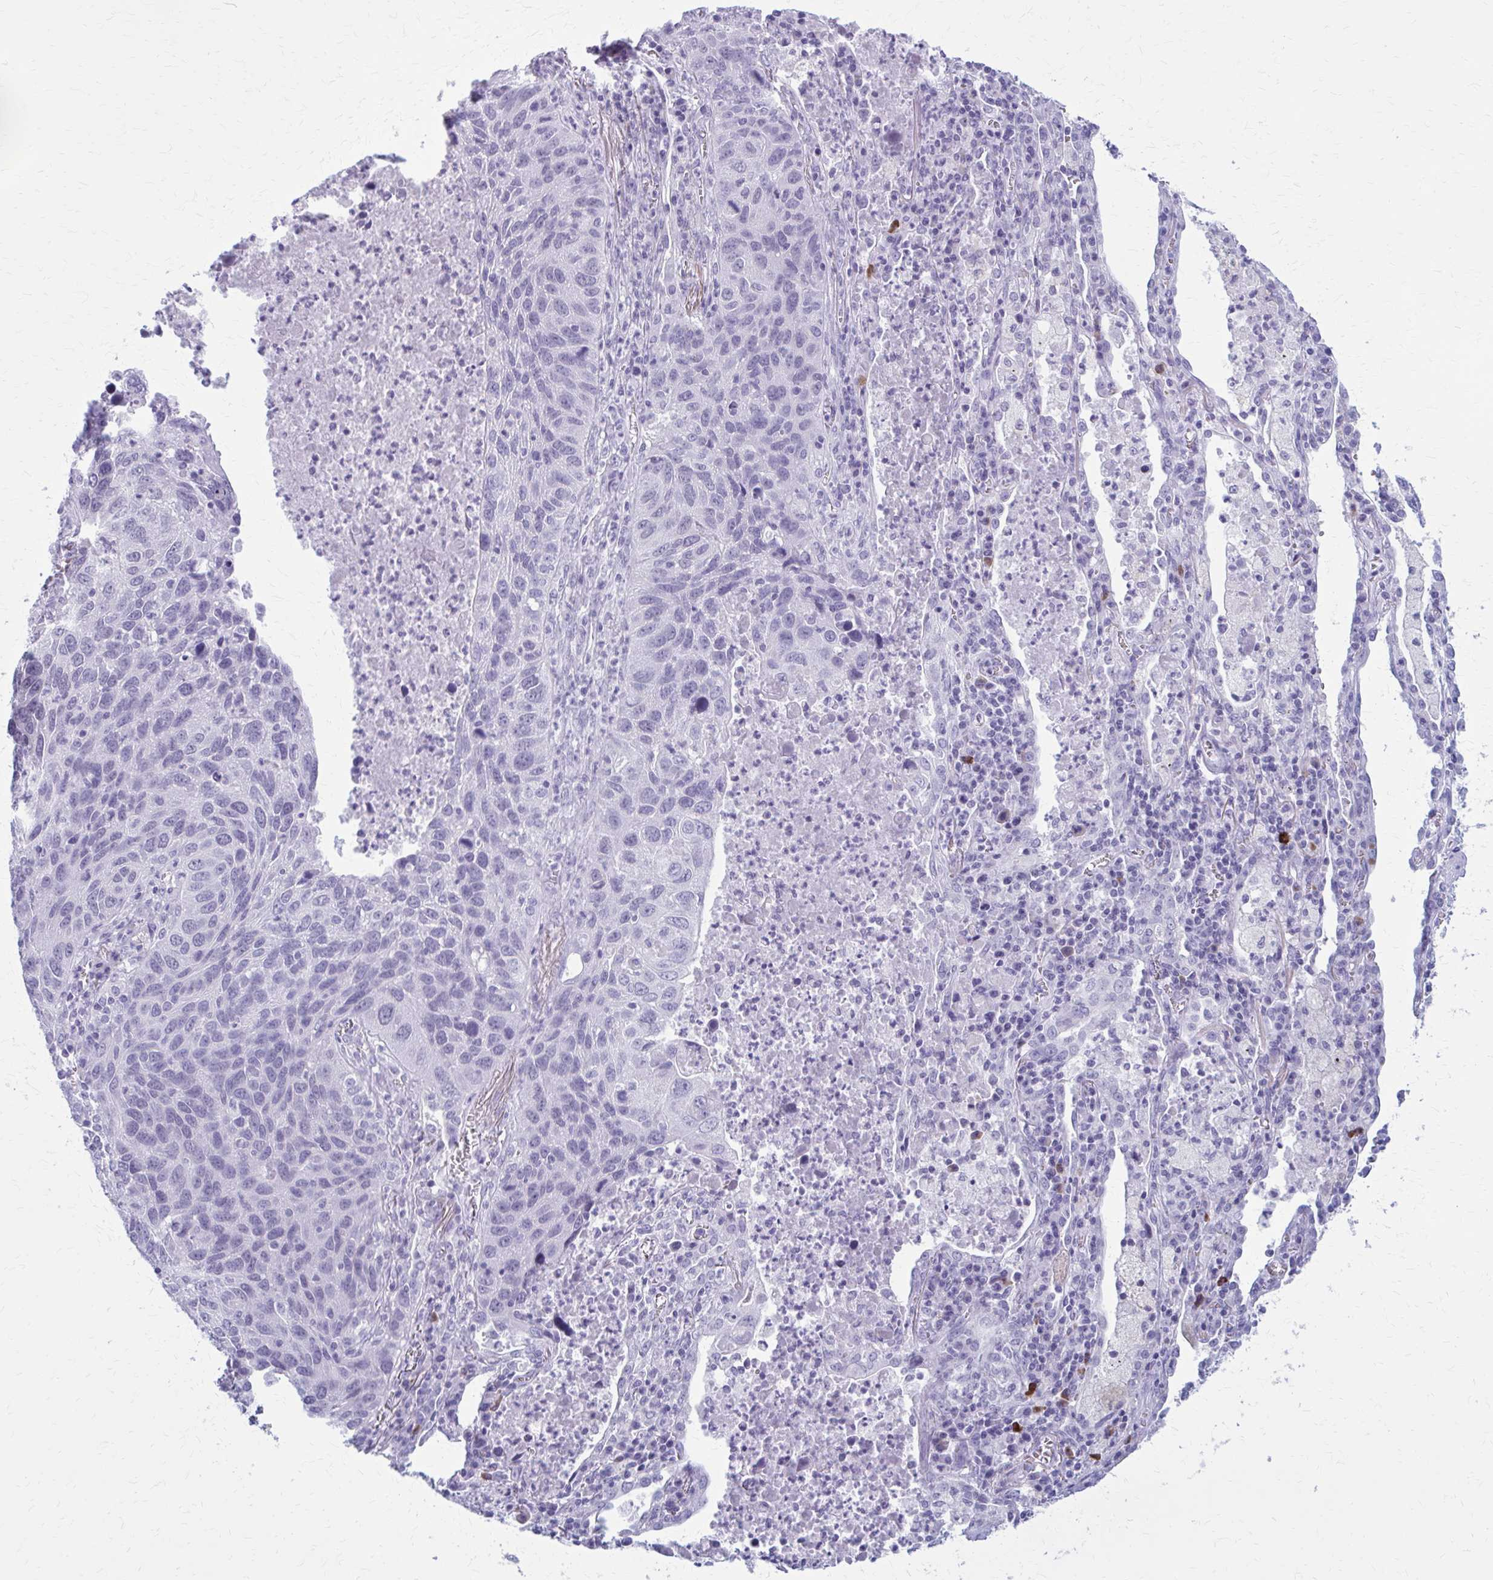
{"staining": {"intensity": "negative", "quantity": "none", "location": "none"}, "tissue": "lung cancer", "cell_type": "Tumor cells", "image_type": "cancer", "snomed": [{"axis": "morphology", "description": "Squamous cell carcinoma, NOS"}, {"axis": "topography", "description": "Lung"}], "caption": "The immunohistochemistry image has no significant staining in tumor cells of lung cancer tissue.", "gene": "ZDHHC7", "patient": {"sex": "female", "age": 61}}